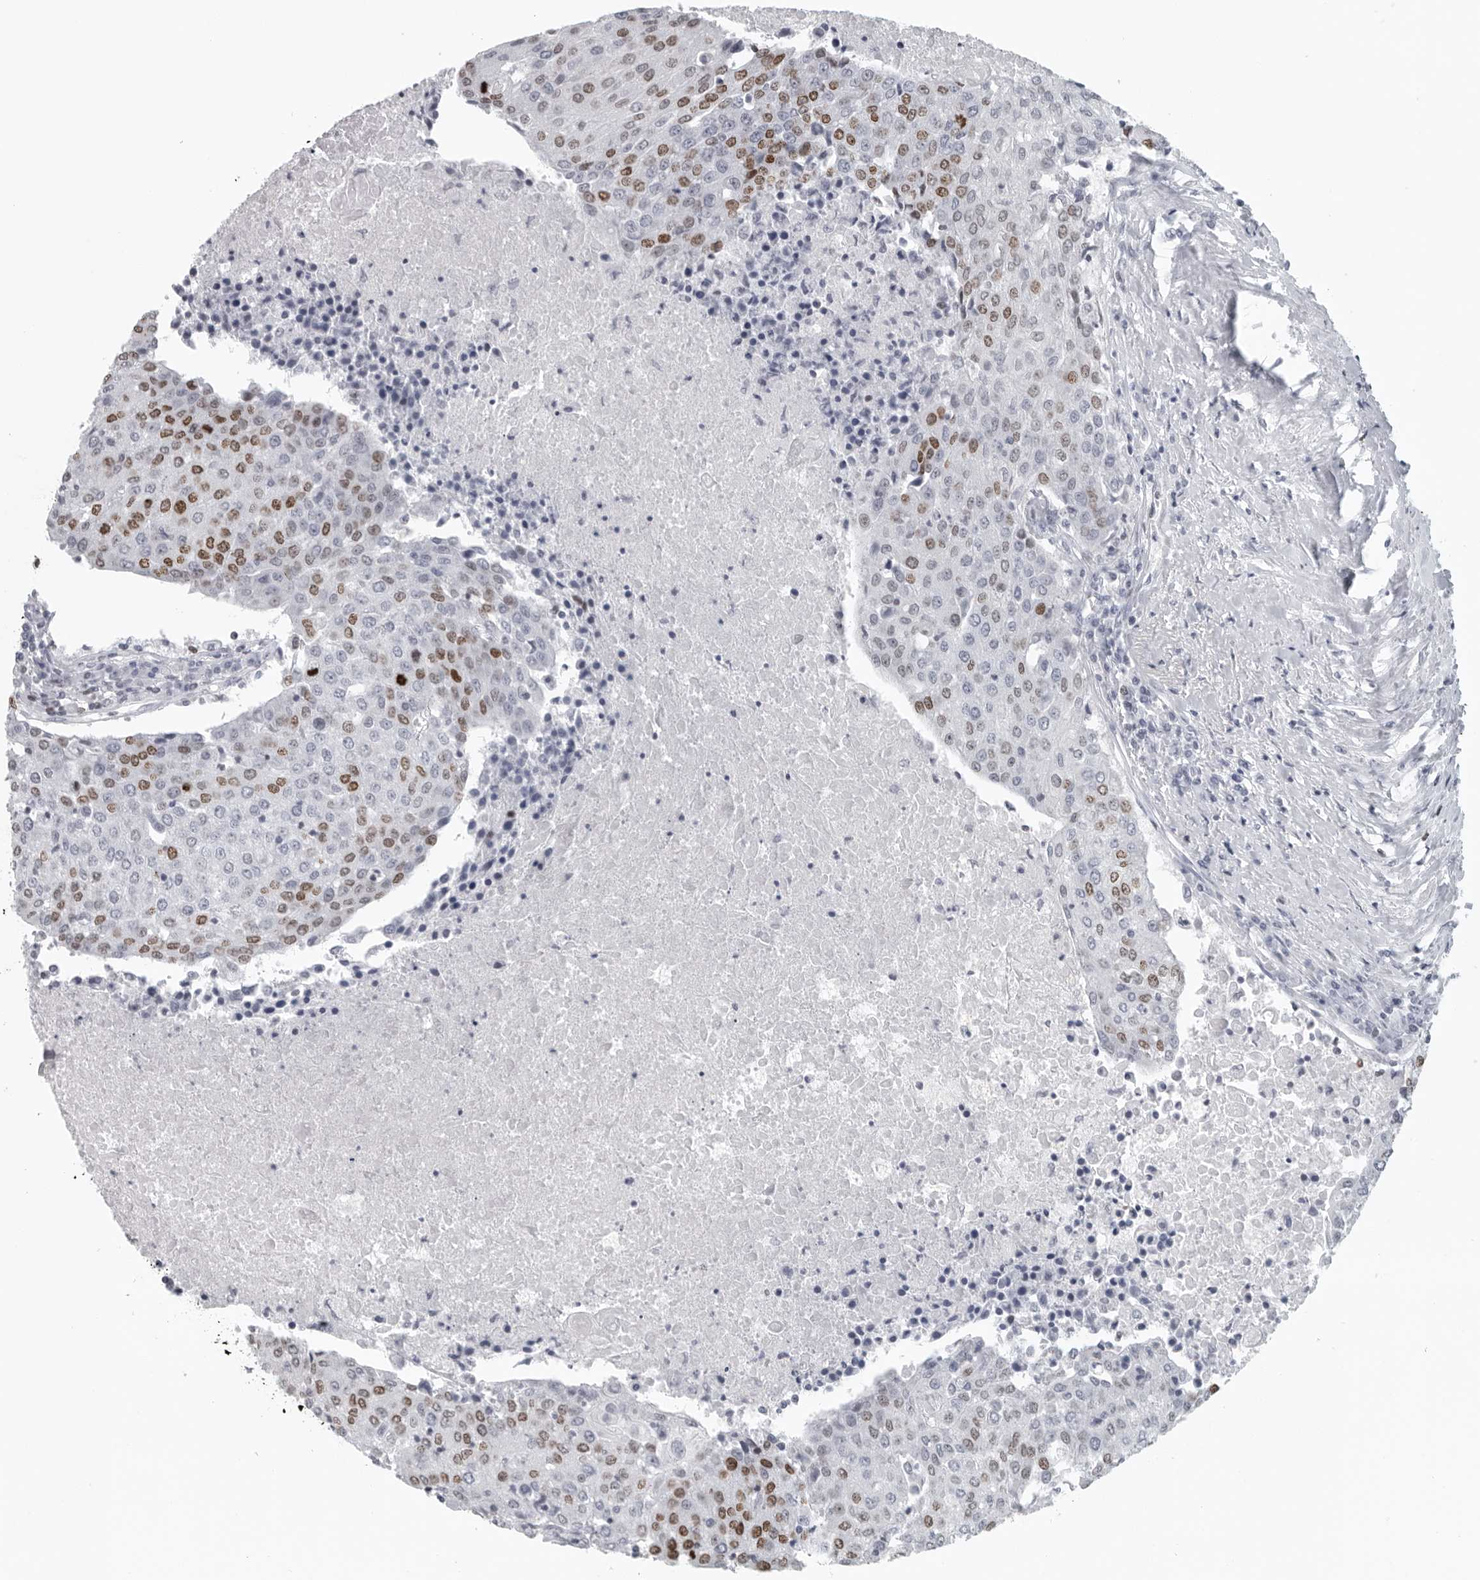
{"staining": {"intensity": "moderate", "quantity": "25%-75%", "location": "nuclear"}, "tissue": "urothelial cancer", "cell_type": "Tumor cells", "image_type": "cancer", "snomed": [{"axis": "morphology", "description": "Urothelial carcinoma, High grade"}, {"axis": "topography", "description": "Urinary bladder"}], "caption": "The image displays immunohistochemical staining of urothelial carcinoma (high-grade). There is moderate nuclear positivity is appreciated in about 25%-75% of tumor cells.", "gene": "SATB2", "patient": {"sex": "female", "age": 85}}